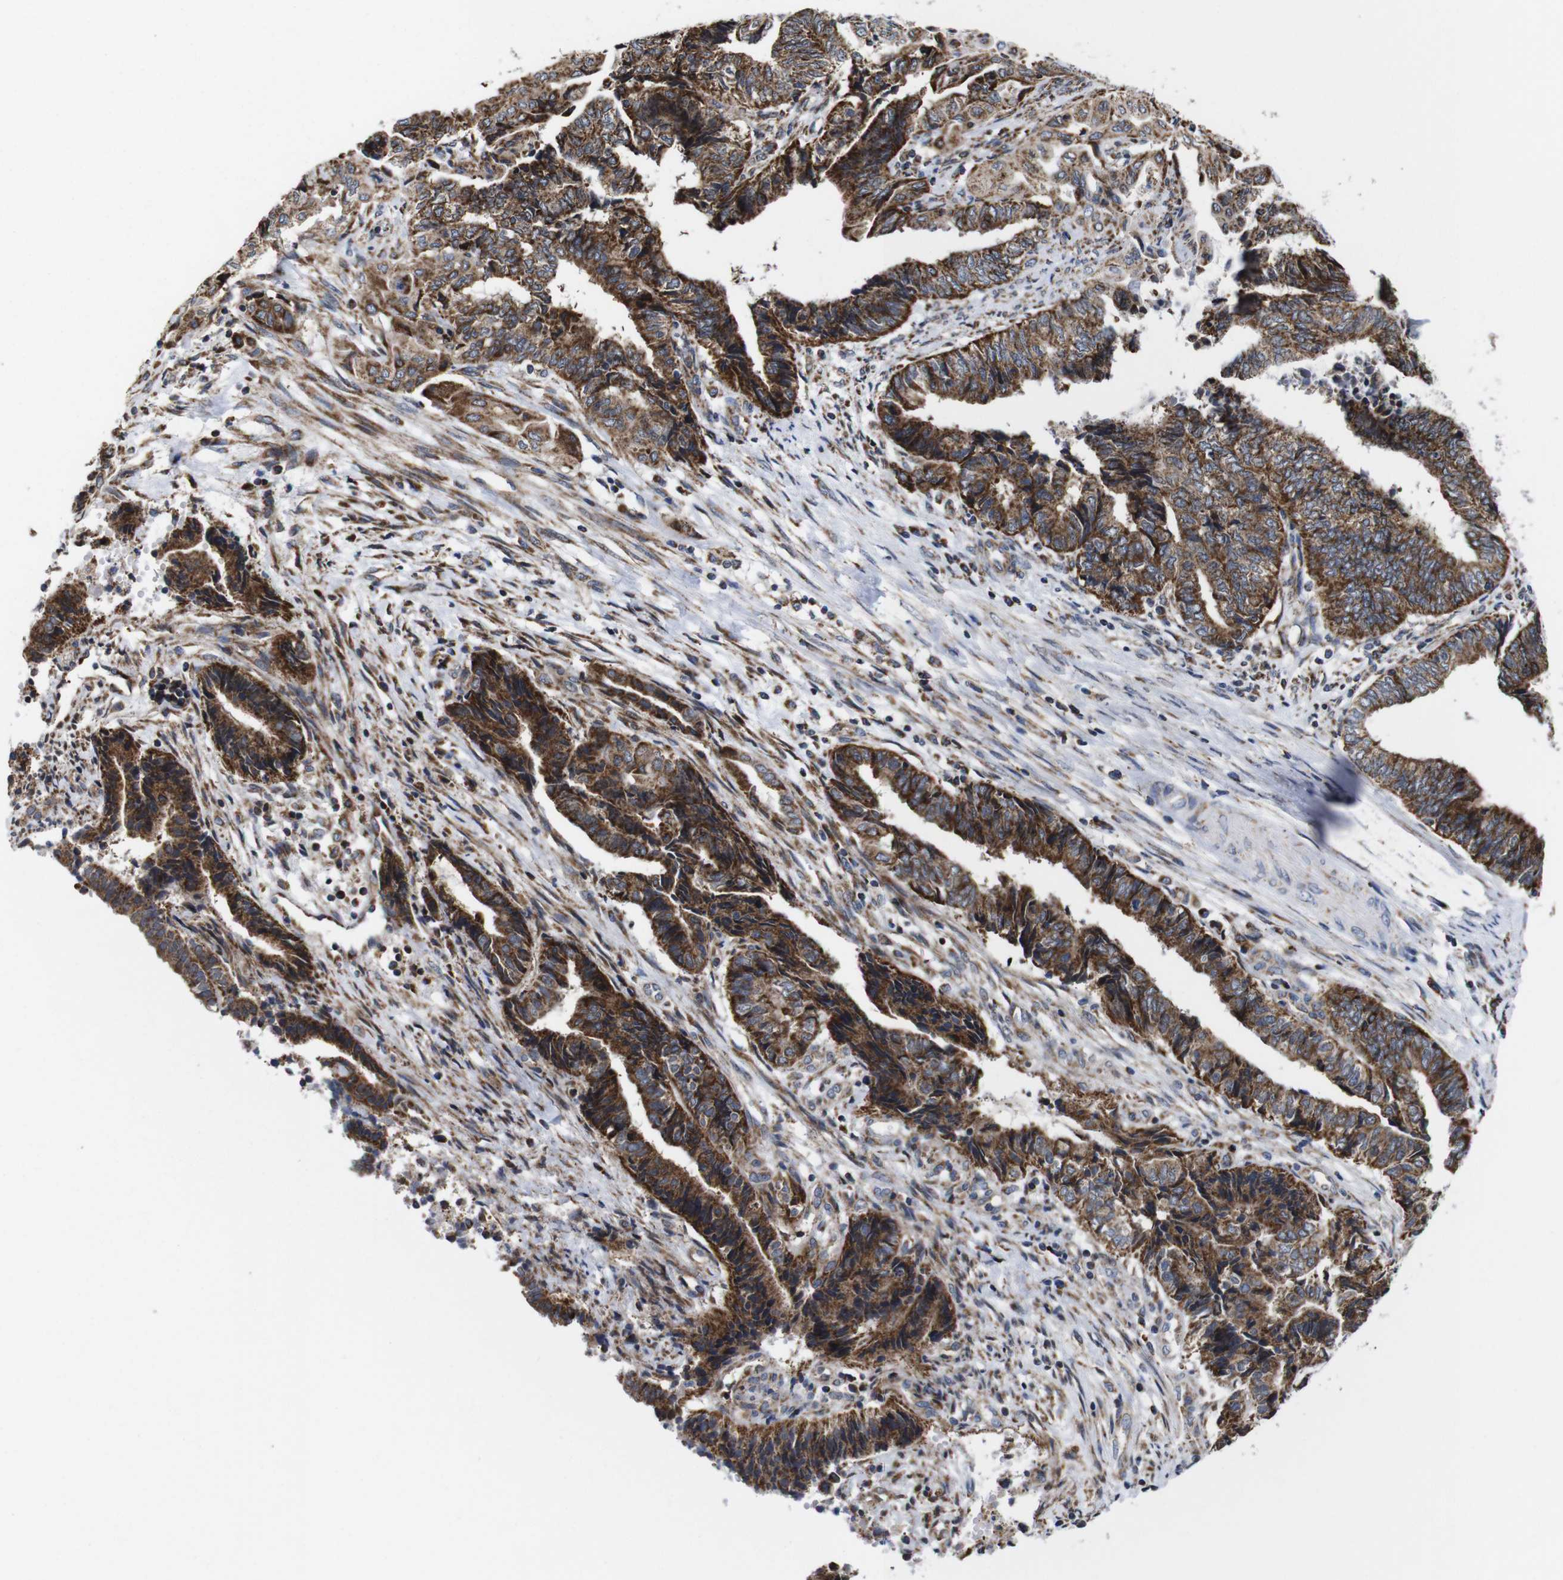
{"staining": {"intensity": "strong", "quantity": ">75%", "location": "cytoplasmic/membranous"}, "tissue": "endometrial cancer", "cell_type": "Tumor cells", "image_type": "cancer", "snomed": [{"axis": "morphology", "description": "Adenocarcinoma, NOS"}, {"axis": "topography", "description": "Uterus"}, {"axis": "topography", "description": "Endometrium"}], "caption": "Immunohistochemical staining of human endometrial cancer displays strong cytoplasmic/membranous protein staining in about >75% of tumor cells.", "gene": "C17orf80", "patient": {"sex": "female", "age": 70}}